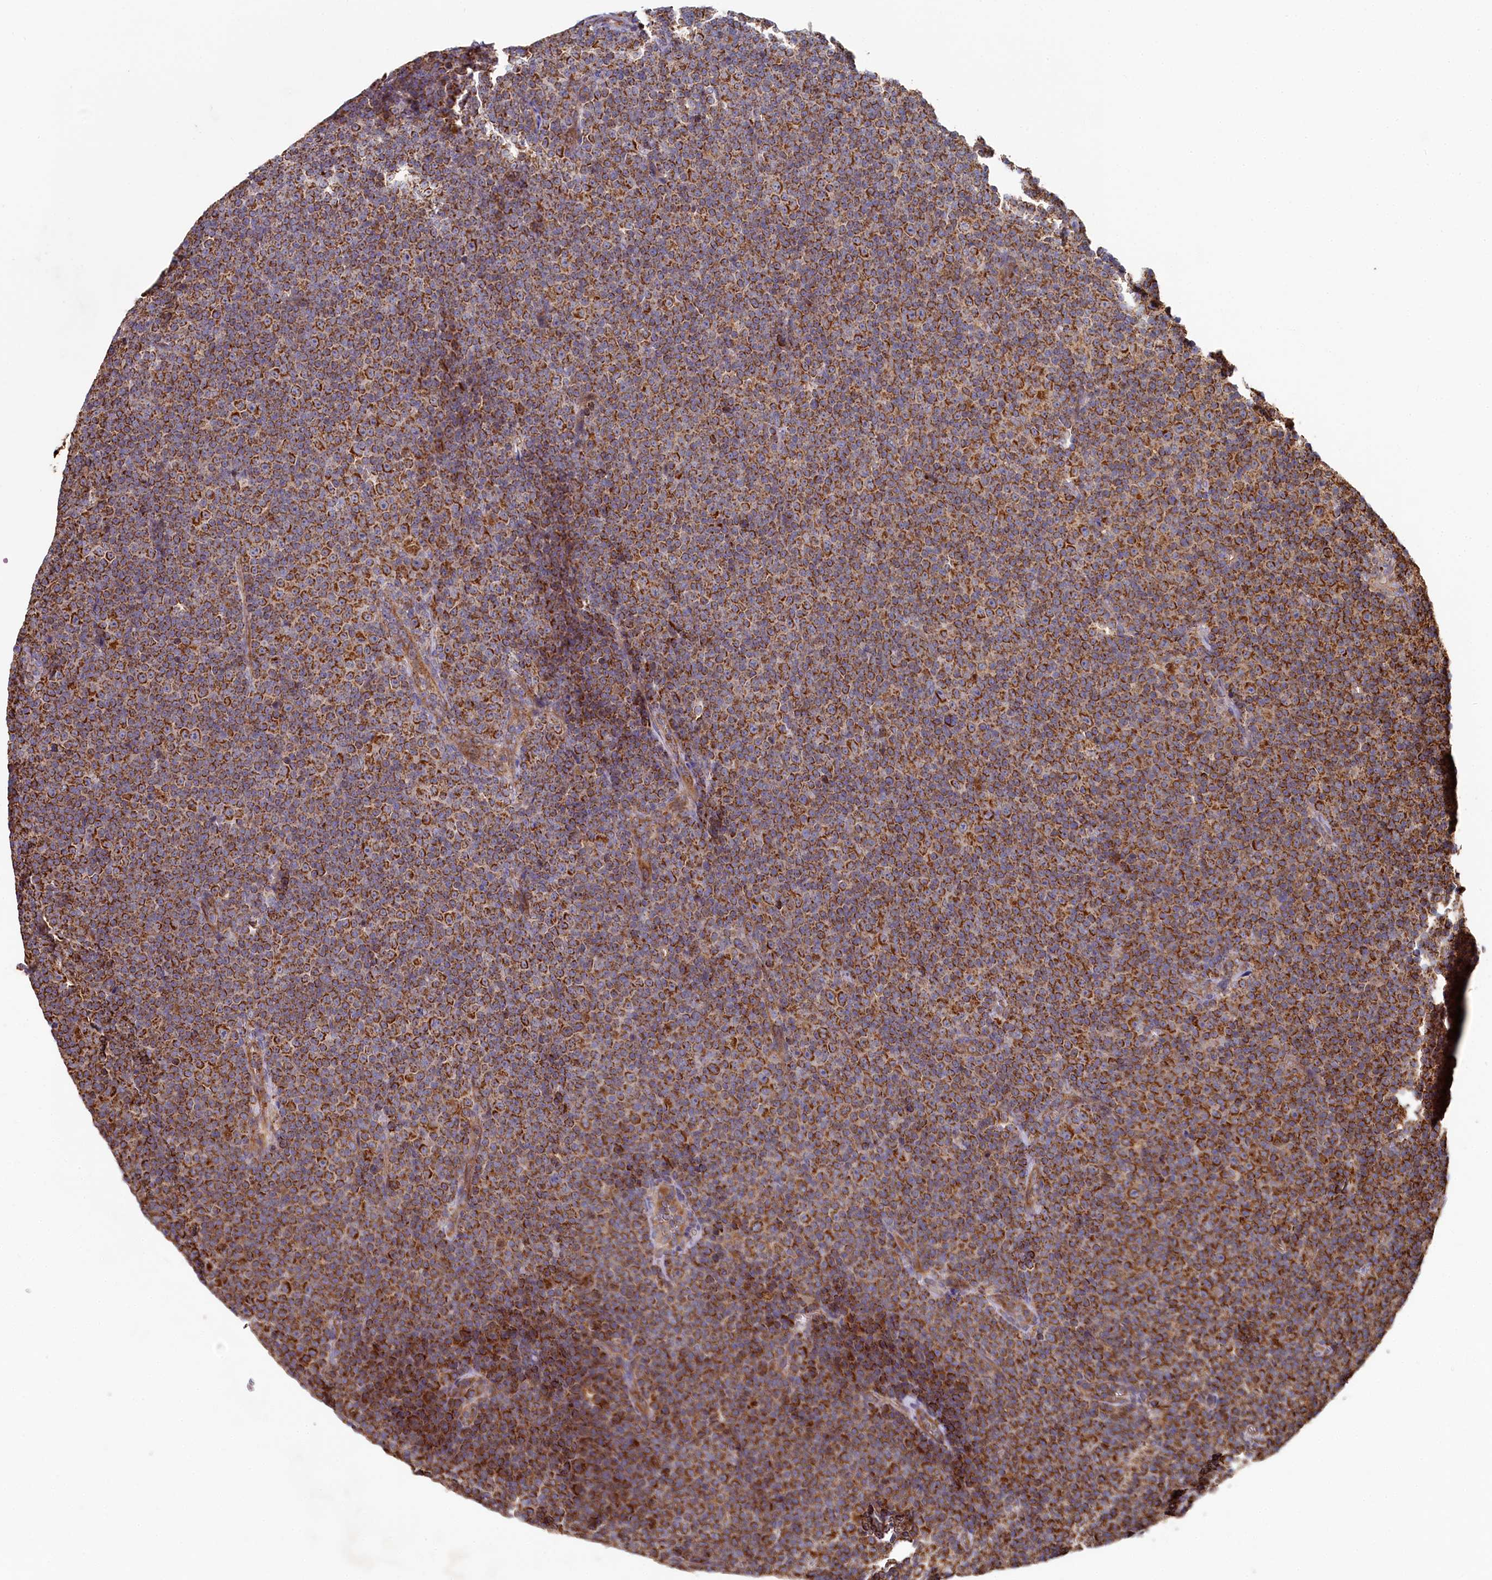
{"staining": {"intensity": "moderate", "quantity": ">75%", "location": "cytoplasmic/membranous"}, "tissue": "lymphoma", "cell_type": "Tumor cells", "image_type": "cancer", "snomed": [{"axis": "morphology", "description": "Malignant lymphoma, non-Hodgkin's type, Low grade"}, {"axis": "topography", "description": "Lymph node"}], "caption": "Immunohistochemical staining of malignant lymphoma, non-Hodgkin's type (low-grade) displays medium levels of moderate cytoplasmic/membranous protein expression in approximately >75% of tumor cells. Using DAB (brown) and hematoxylin (blue) stains, captured at high magnification using brightfield microscopy.", "gene": "HAUS2", "patient": {"sex": "female", "age": 67}}